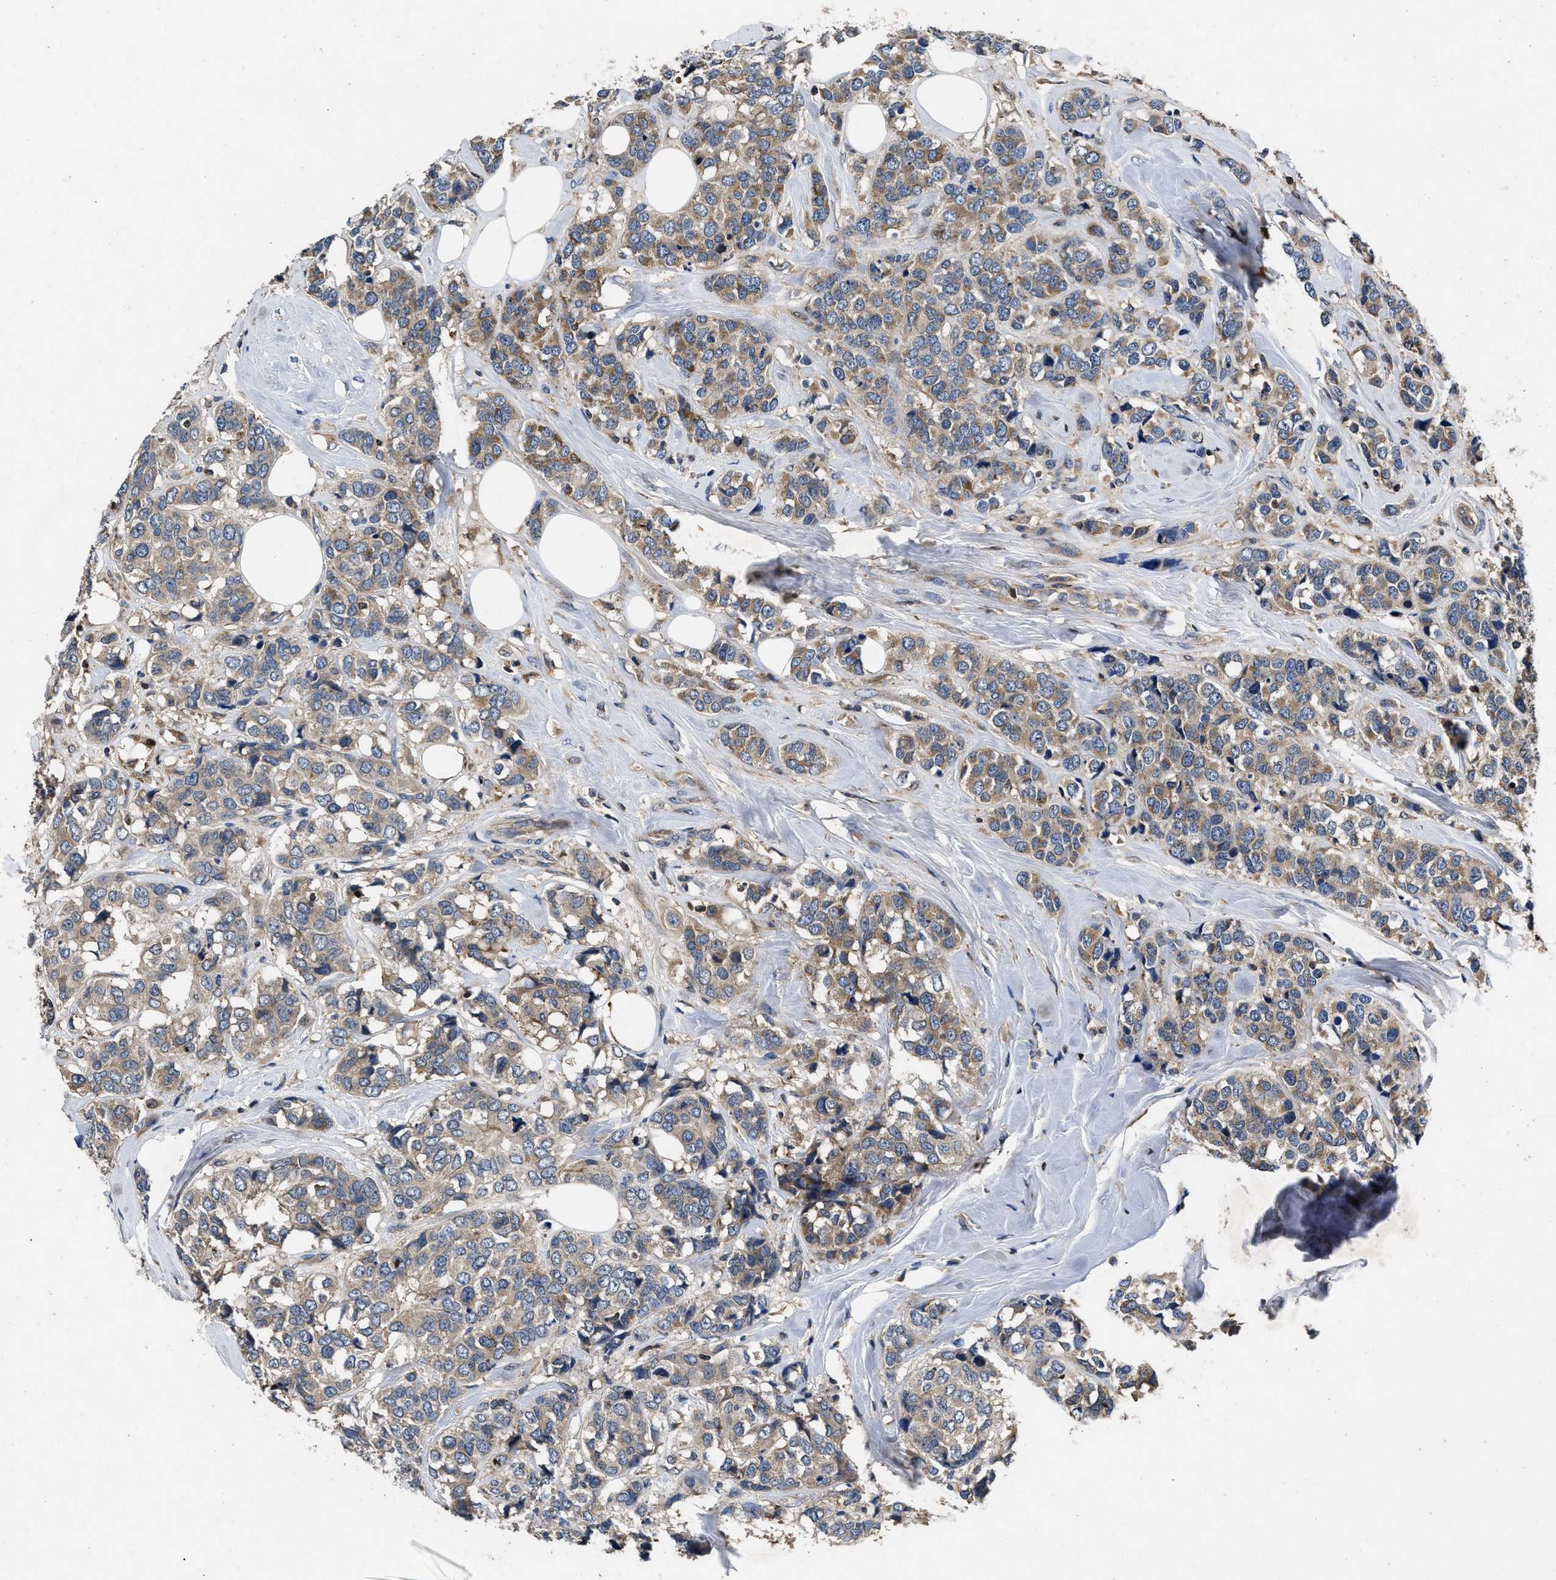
{"staining": {"intensity": "moderate", "quantity": ">75%", "location": "cytoplasmic/membranous"}, "tissue": "breast cancer", "cell_type": "Tumor cells", "image_type": "cancer", "snomed": [{"axis": "morphology", "description": "Lobular carcinoma"}, {"axis": "topography", "description": "Breast"}], "caption": "This is an image of immunohistochemistry (IHC) staining of breast cancer, which shows moderate staining in the cytoplasmic/membranous of tumor cells.", "gene": "YBEY", "patient": {"sex": "female", "age": 59}}